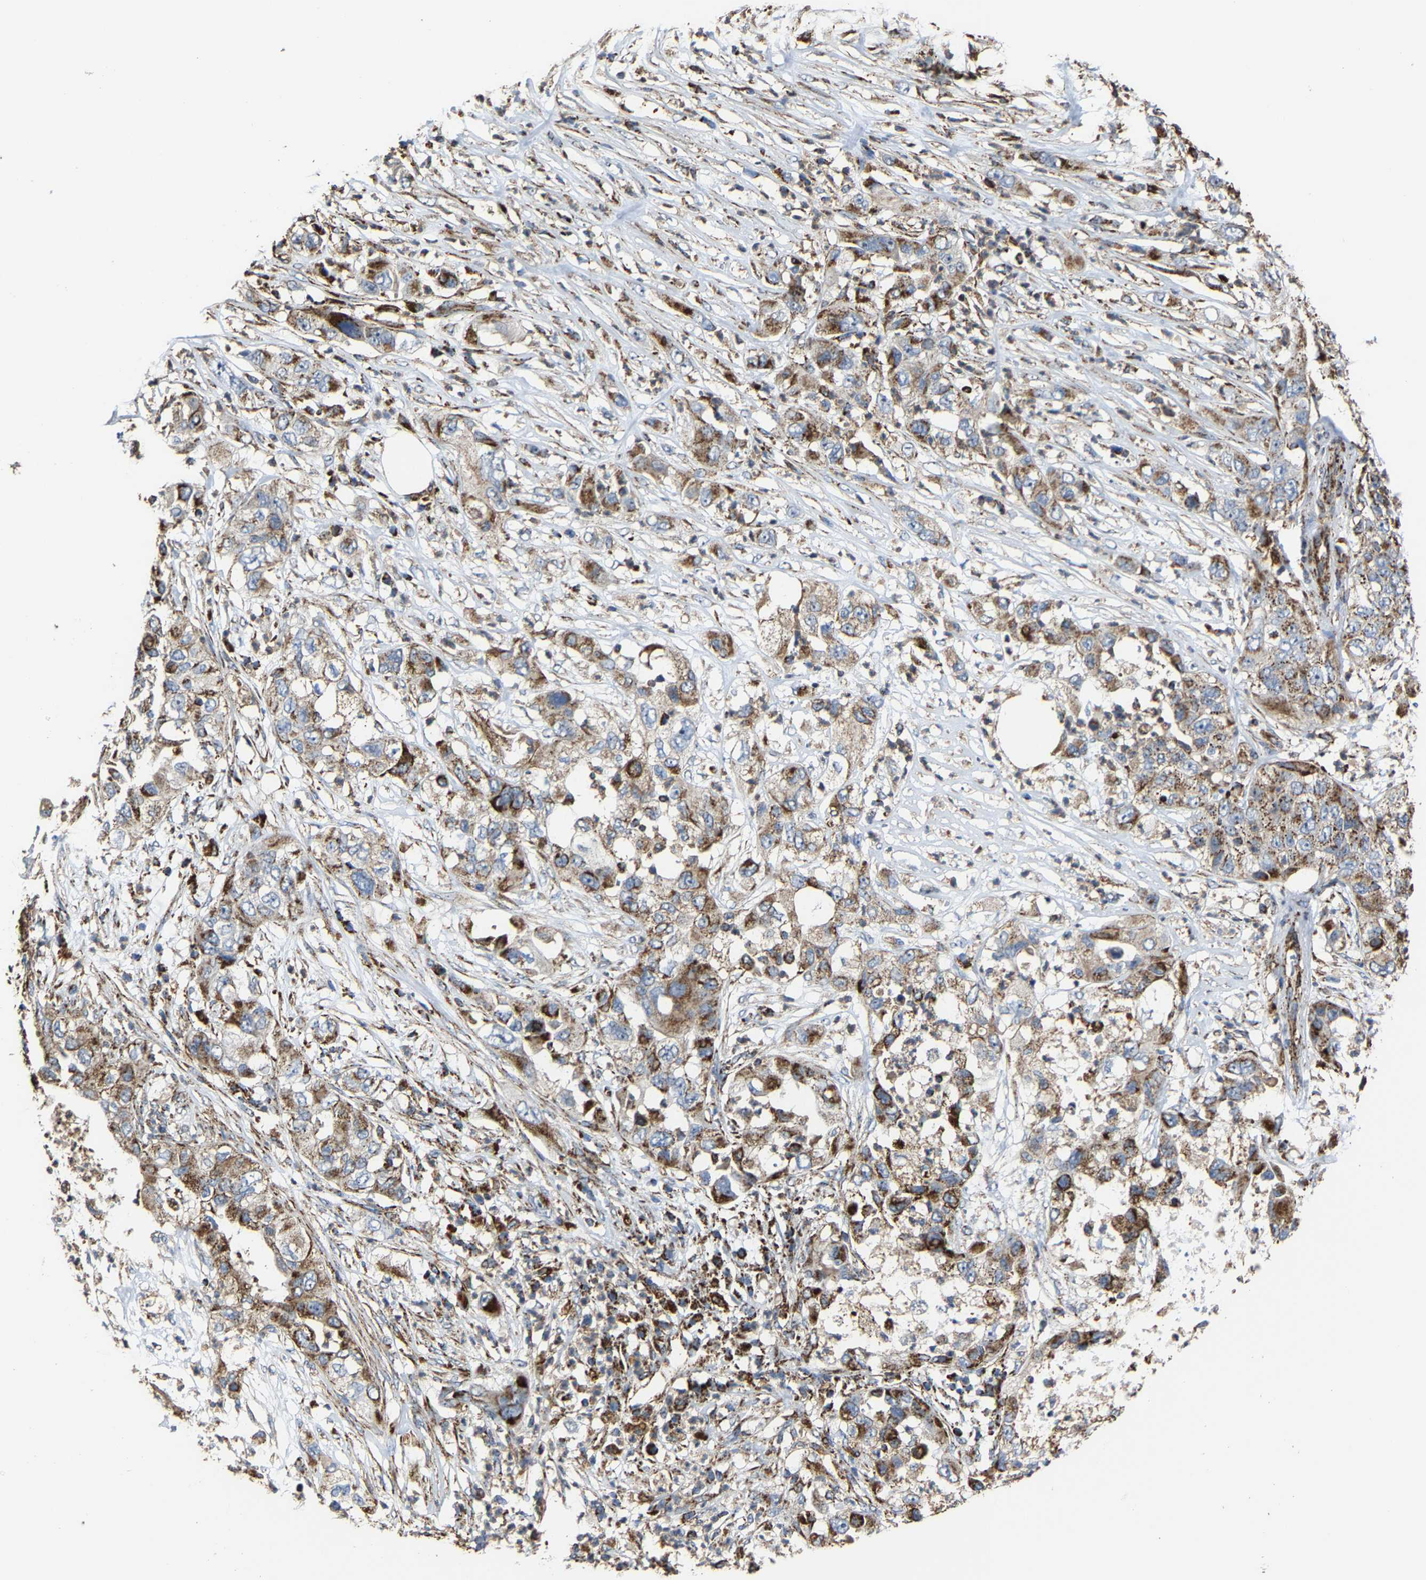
{"staining": {"intensity": "moderate", "quantity": ">75%", "location": "cytoplasmic/membranous"}, "tissue": "pancreatic cancer", "cell_type": "Tumor cells", "image_type": "cancer", "snomed": [{"axis": "morphology", "description": "Adenocarcinoma, NOS"}, {"axis": "topography", "description": "Pancreas"}], "caption": "Tumor cells display moderate cytoplasmic/membranous staining in about >75% of cells in pancreatic cancer (adenocarcinoma).", "gene": "NDUFV3", "patient": {"sex": "female", "age": 78}}